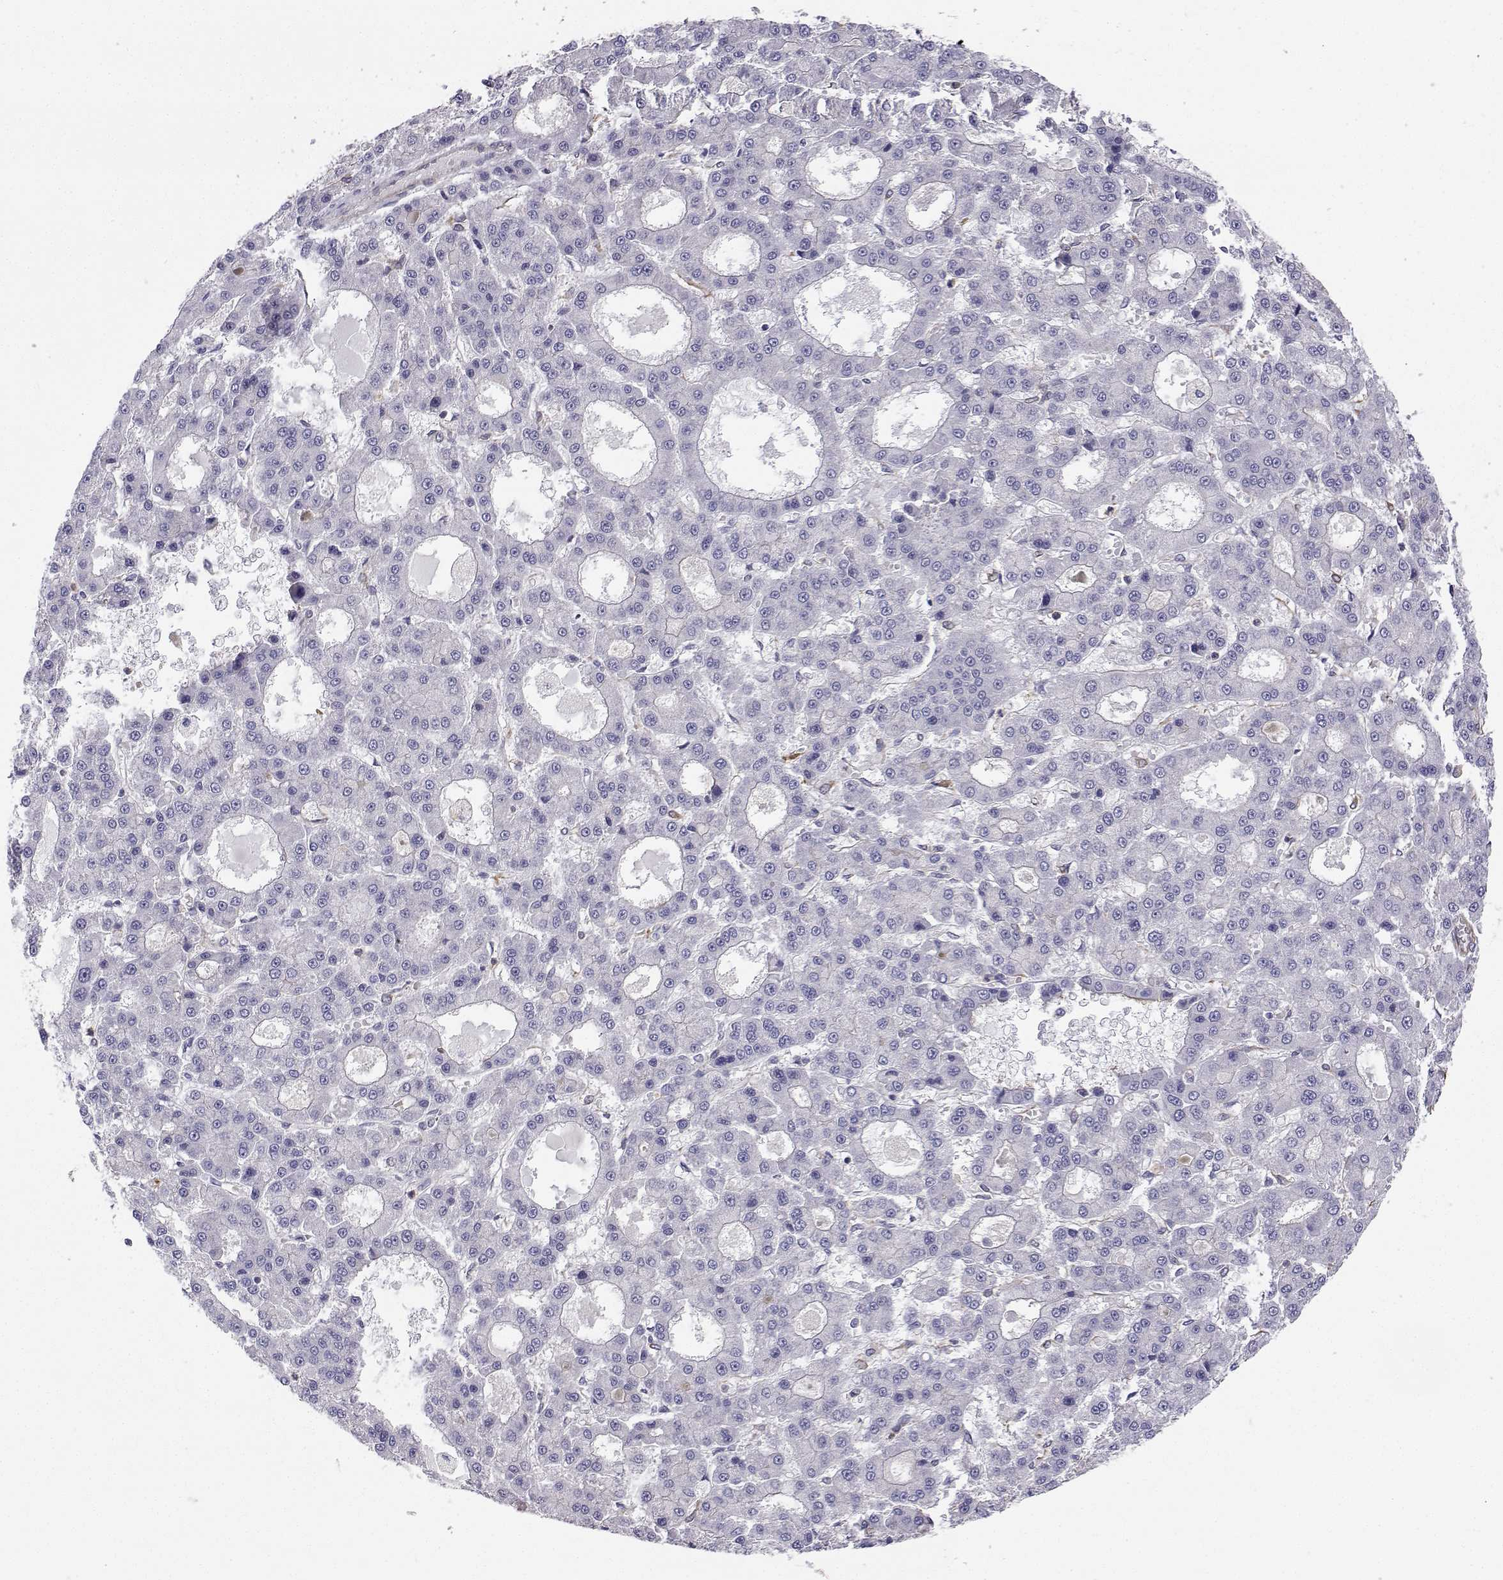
{"staining": {"intensity": "negative", "quantity": "none", "location": "none"}, "tissue": "liver cancer", "cell_type": "Tumor cells", "image_type": "cancer", "snomed": [{"axis": "morphology", "description": "Carcinoma, Hepatocellular, NOS"}, {"axis": "topography", "description": "Liver"}], "caption": "High power microscopy image of an immunohistochemistry (IHC) photomicrograph of liver cancer (hepatocellular carcinoma), revealing no significant expression in tumor cells.", "gene": "MYH9", "patient": {"sex": "male", "age": 70}}